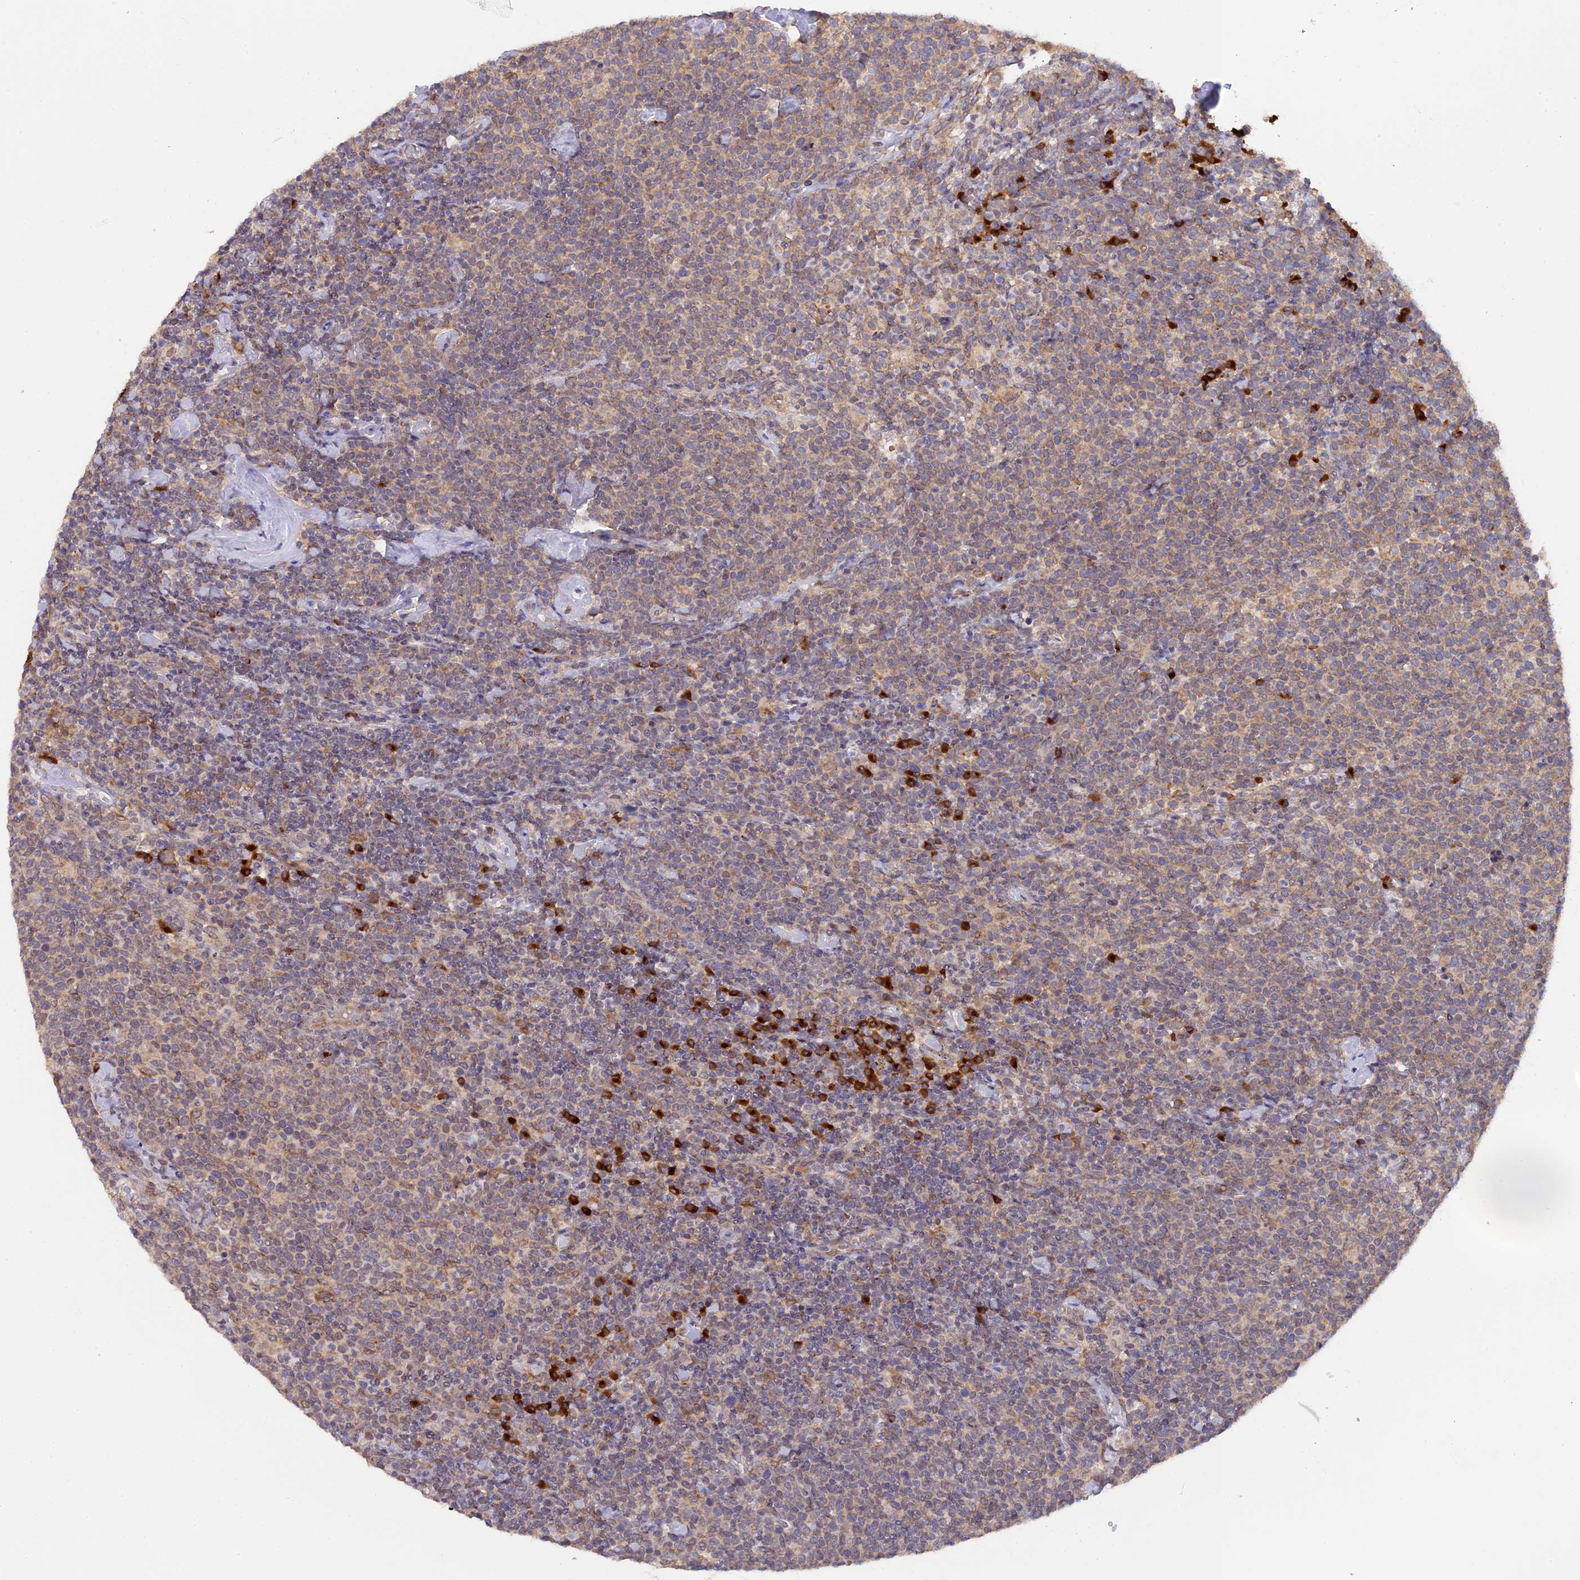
{"staining": {"intensity": "weak", "quantity": ">75%", "location": "cytoplasmic/membranous"}, "tissue": "lymphoma", "cell_type": "Tumor cells", "image_type": "cancer", "snomed": [{"axis": "morphology", "description": "Malignant lymphoma, non-Hodgkin's type, High grade"}, {"axis": "topography", "description": "Lymph node"}], "caption": "A photomicrograph of lymphoma stained for a protein exhibits weak cytoplasmic/membranous brown staining in tumor cells.", "gene": "SNX17", "patient": {"sex": "male", "age": 61}}